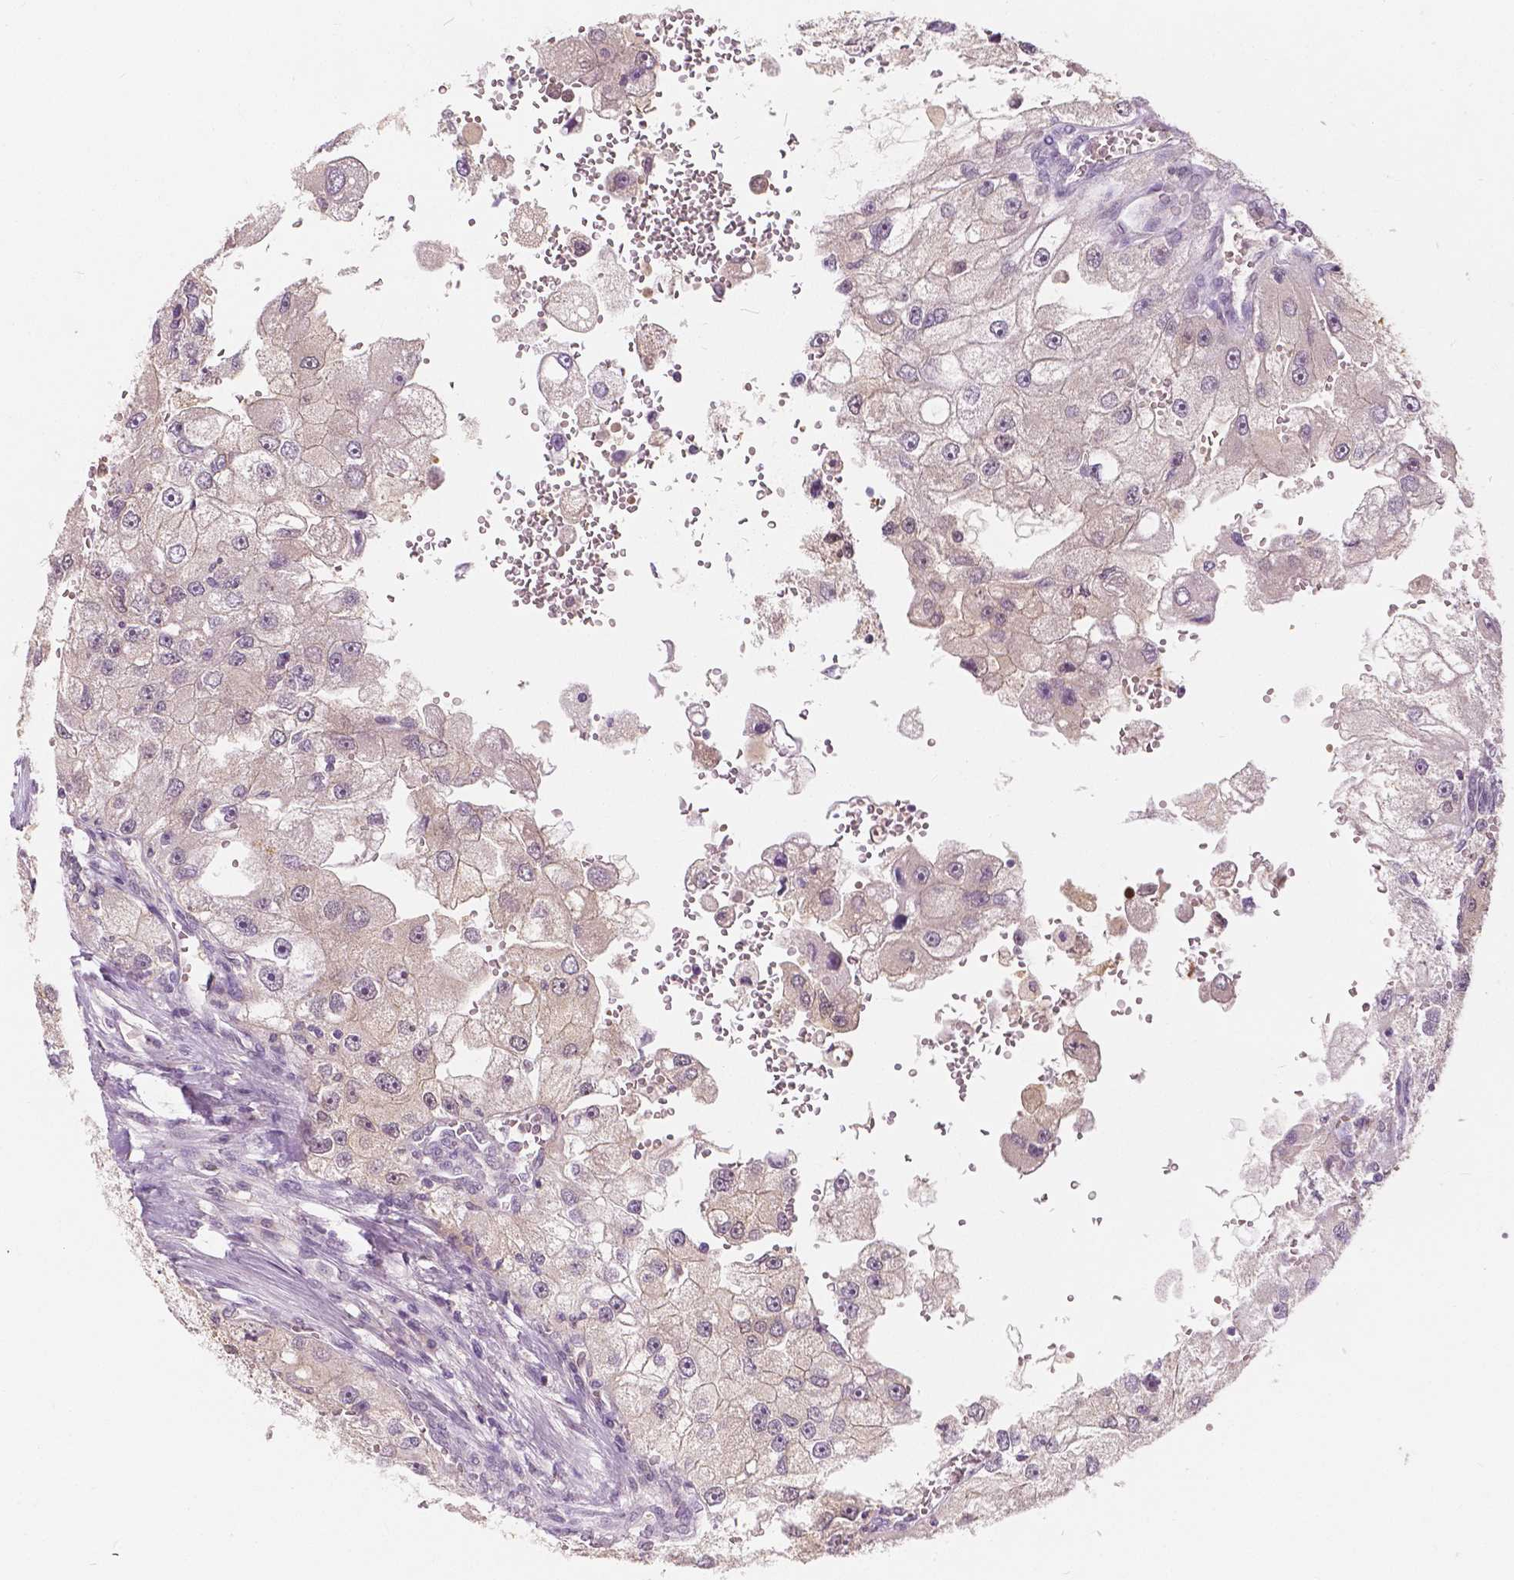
{"staining": {"intensity": "negative", "quantity": "none", "location": "none"}, "tissue": "renal cancer", "cell_type": "Tumor cells", "image_type": "cancer", "snomed": [{"axis": "morphology", "description": "Adenocarcinoma, NOS"}, {"axis": "topography", "description": "Kidney"}], "caption": "Immunohistochemistry histopathology image of neoplastic tissue: adenocarcinoma (renal) stained with DAB (3,3'-diaminobenzidine) shows no significant protein expression in tumor cells.", "gene": "NAPRT", "patient": {"sex": "male", "age": 63}}